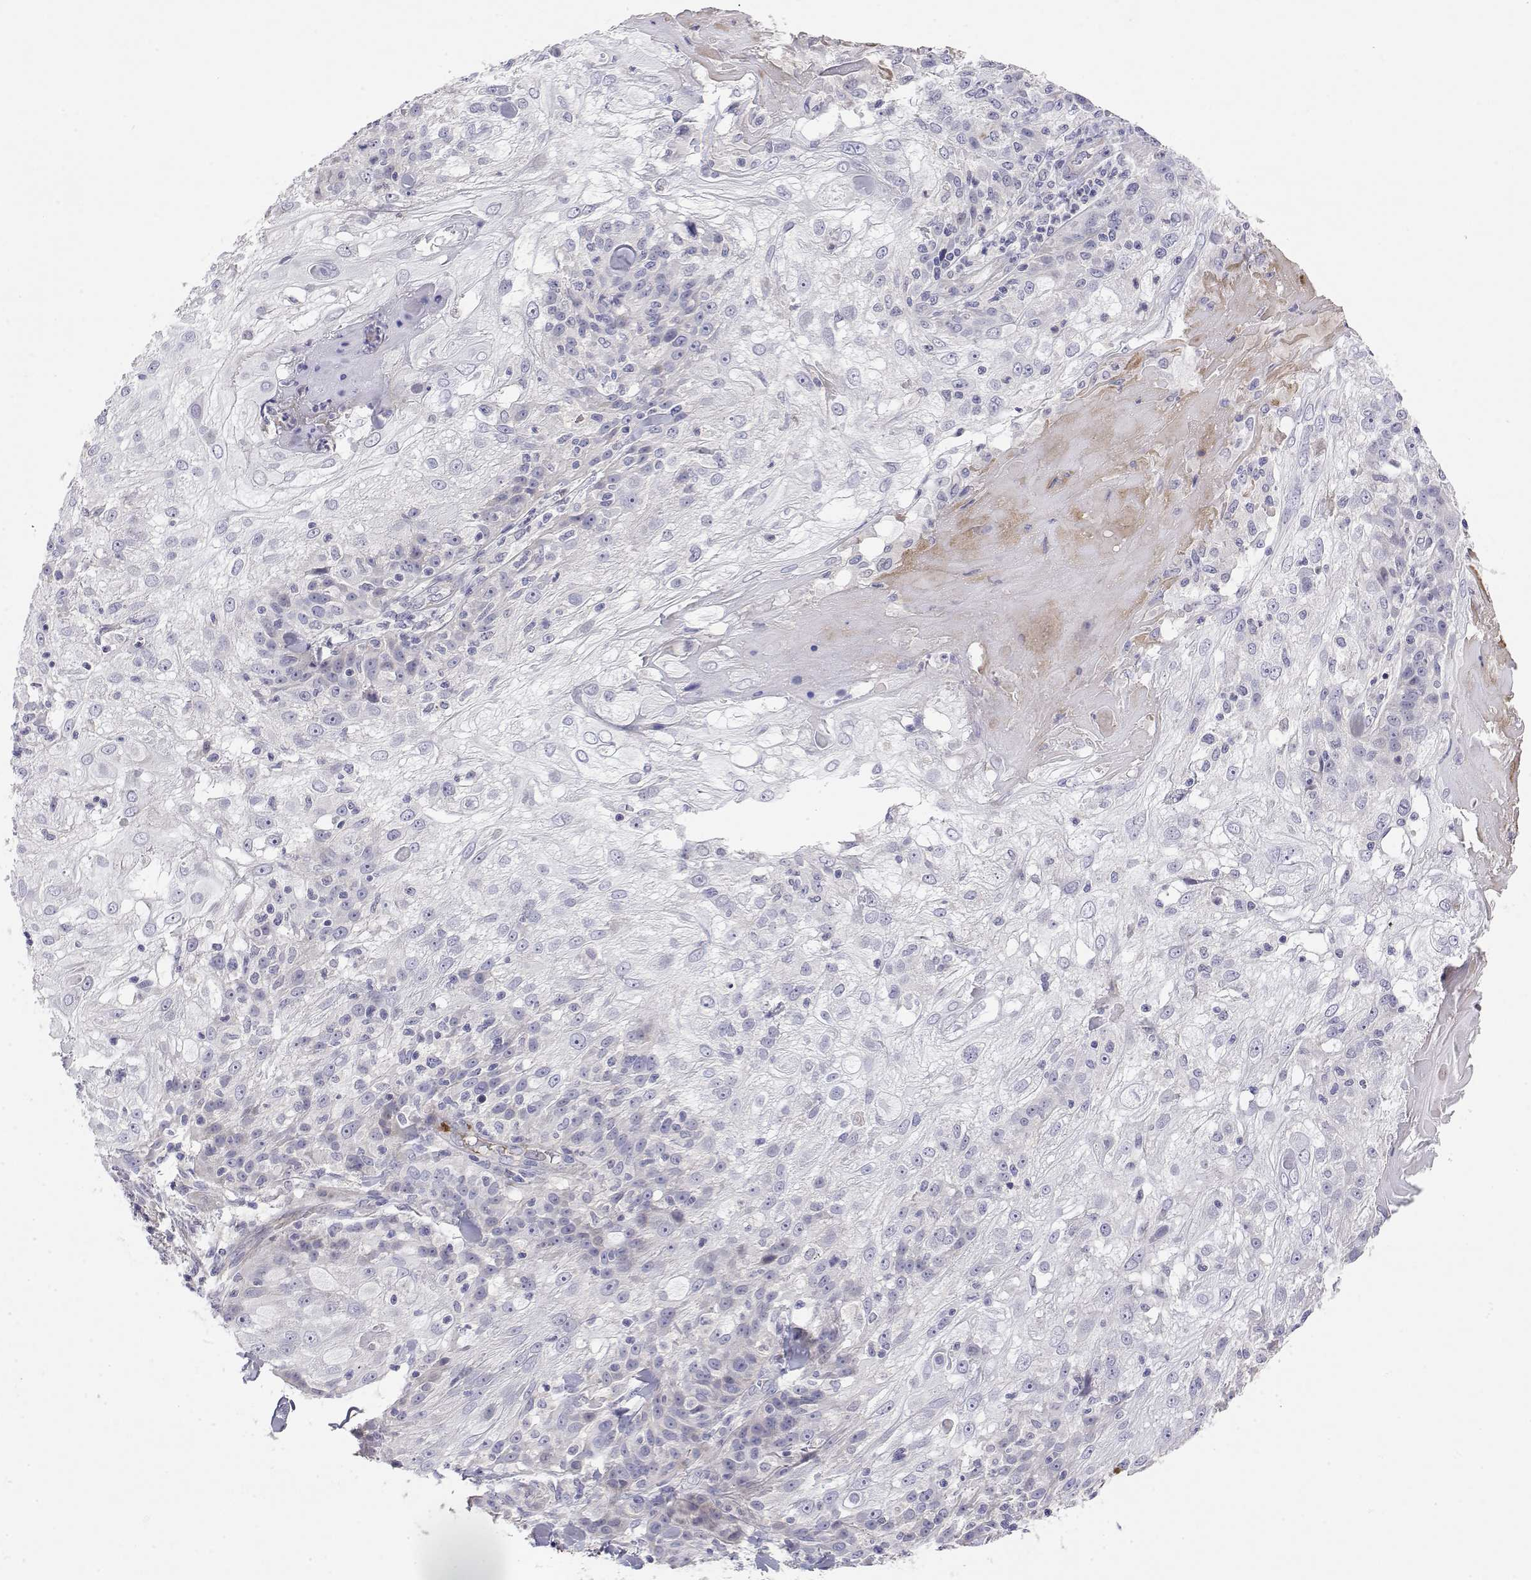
{"staining": {"intensity": "negative", "quantity": "none", "location": "none"}, "tissue": "skin cancer", "cell_type": "Tumor cells", "image_type": "cancer", "snomed": [{"axis": "morphology", "description": "Normal tissue, NOS"}, {"axis": "morphology", "description": "Squamous cell carcinoma, NOS"}, {"axis": "topography", "description": "Skin"}], "caption": "DAB (3,3'-diaminobenzidine) immunohistochemical staining of human squamous cell carcinoma (skin) exhibits no significant expression in tumor cells. (Immunohistochemistry, brightfield microscopy, high magnification).", "gene": "GGACT", "patient": {"sex": "female", "age": 83}}